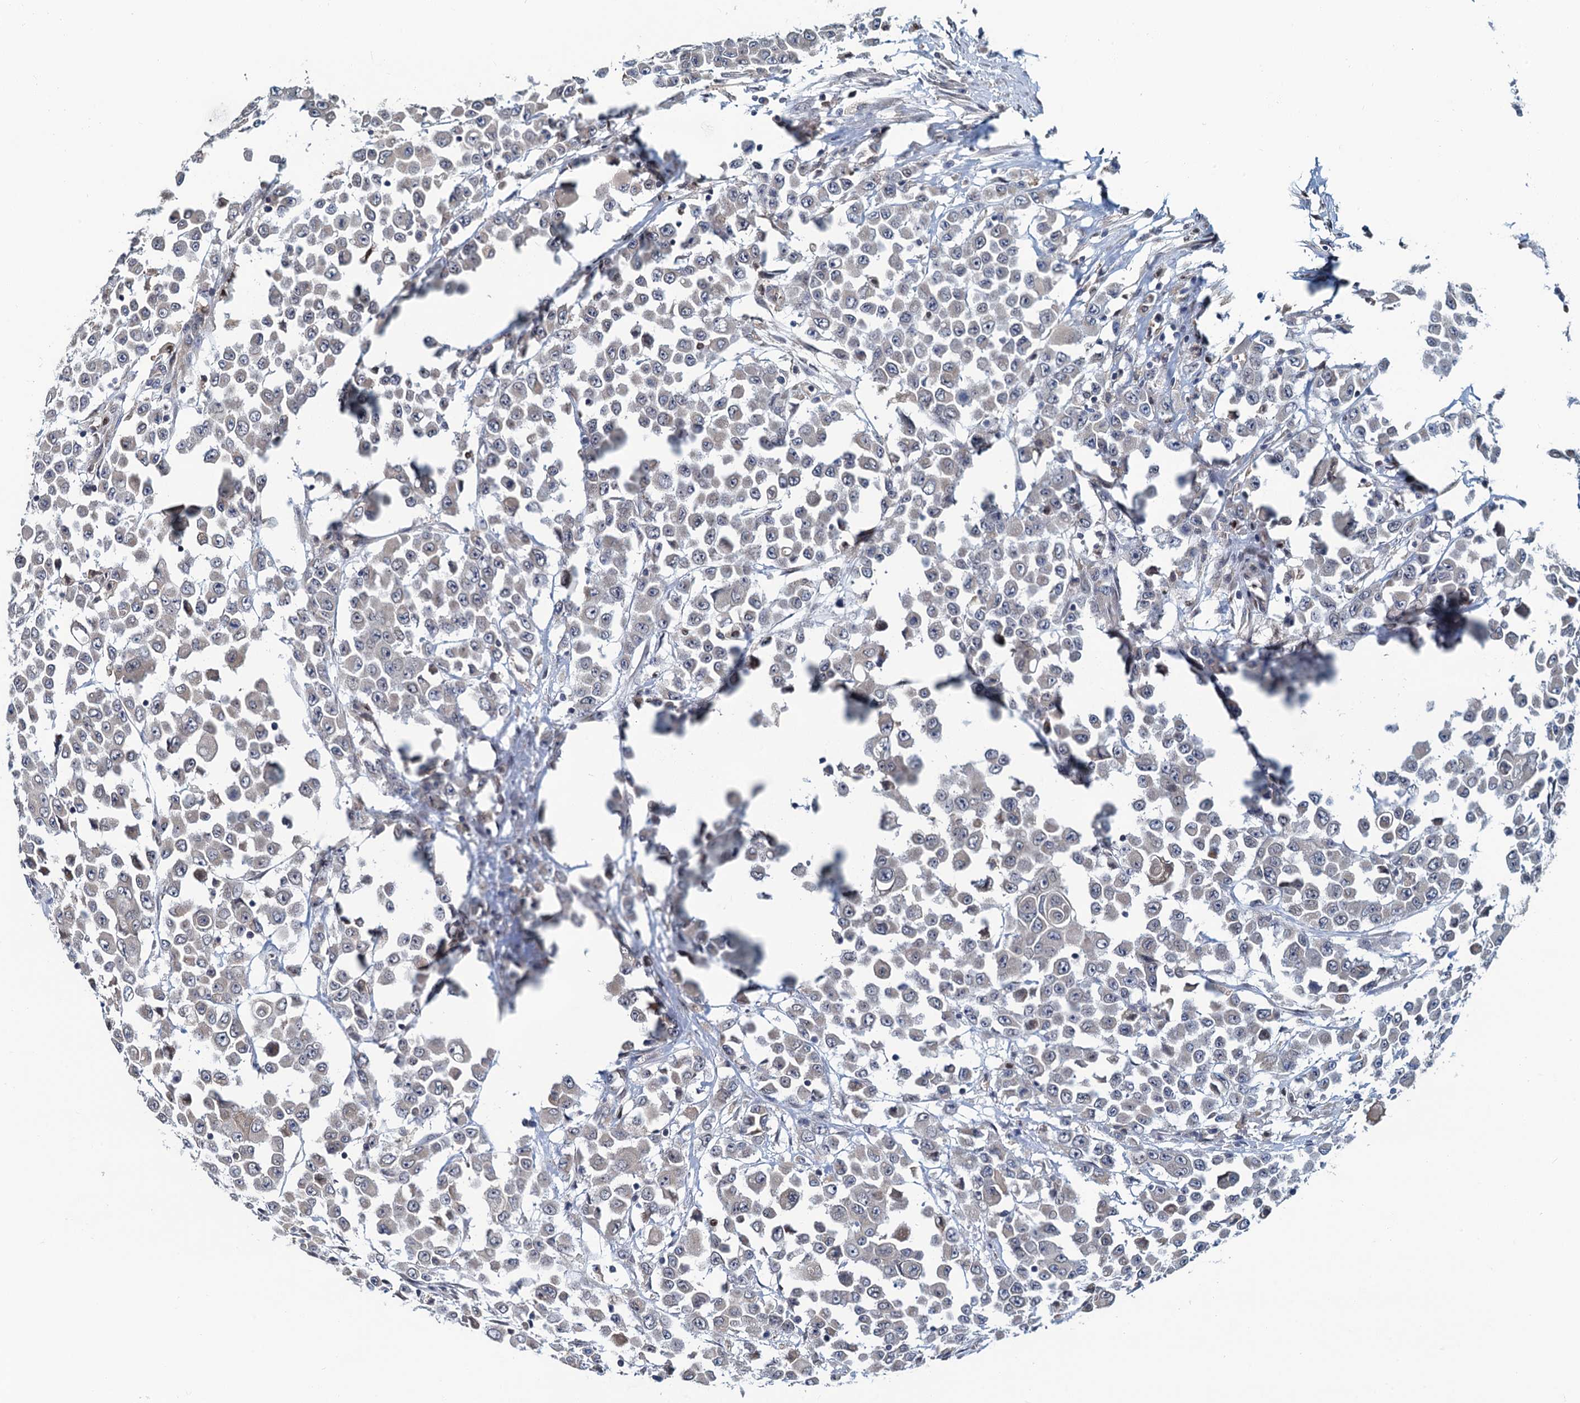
{"staining": {"intensity": "negative", "quantity": "none", "location": "none"}, "tissue": "colorectal cancer", "cell_type": "Tumor cells", "image_type": "cancer", "snomed": [{"axis": "morphology", "description": "Adenocarcinoma, NOS"}, {"axis": "topography", "description": "Colon"}], "caption": "Photomicrograph shows no protein expression in tumor cells of colorectal adenocarcinoma tissue.", "gene": "RNF125", "patient": {"sex": "male", "age": 51}}